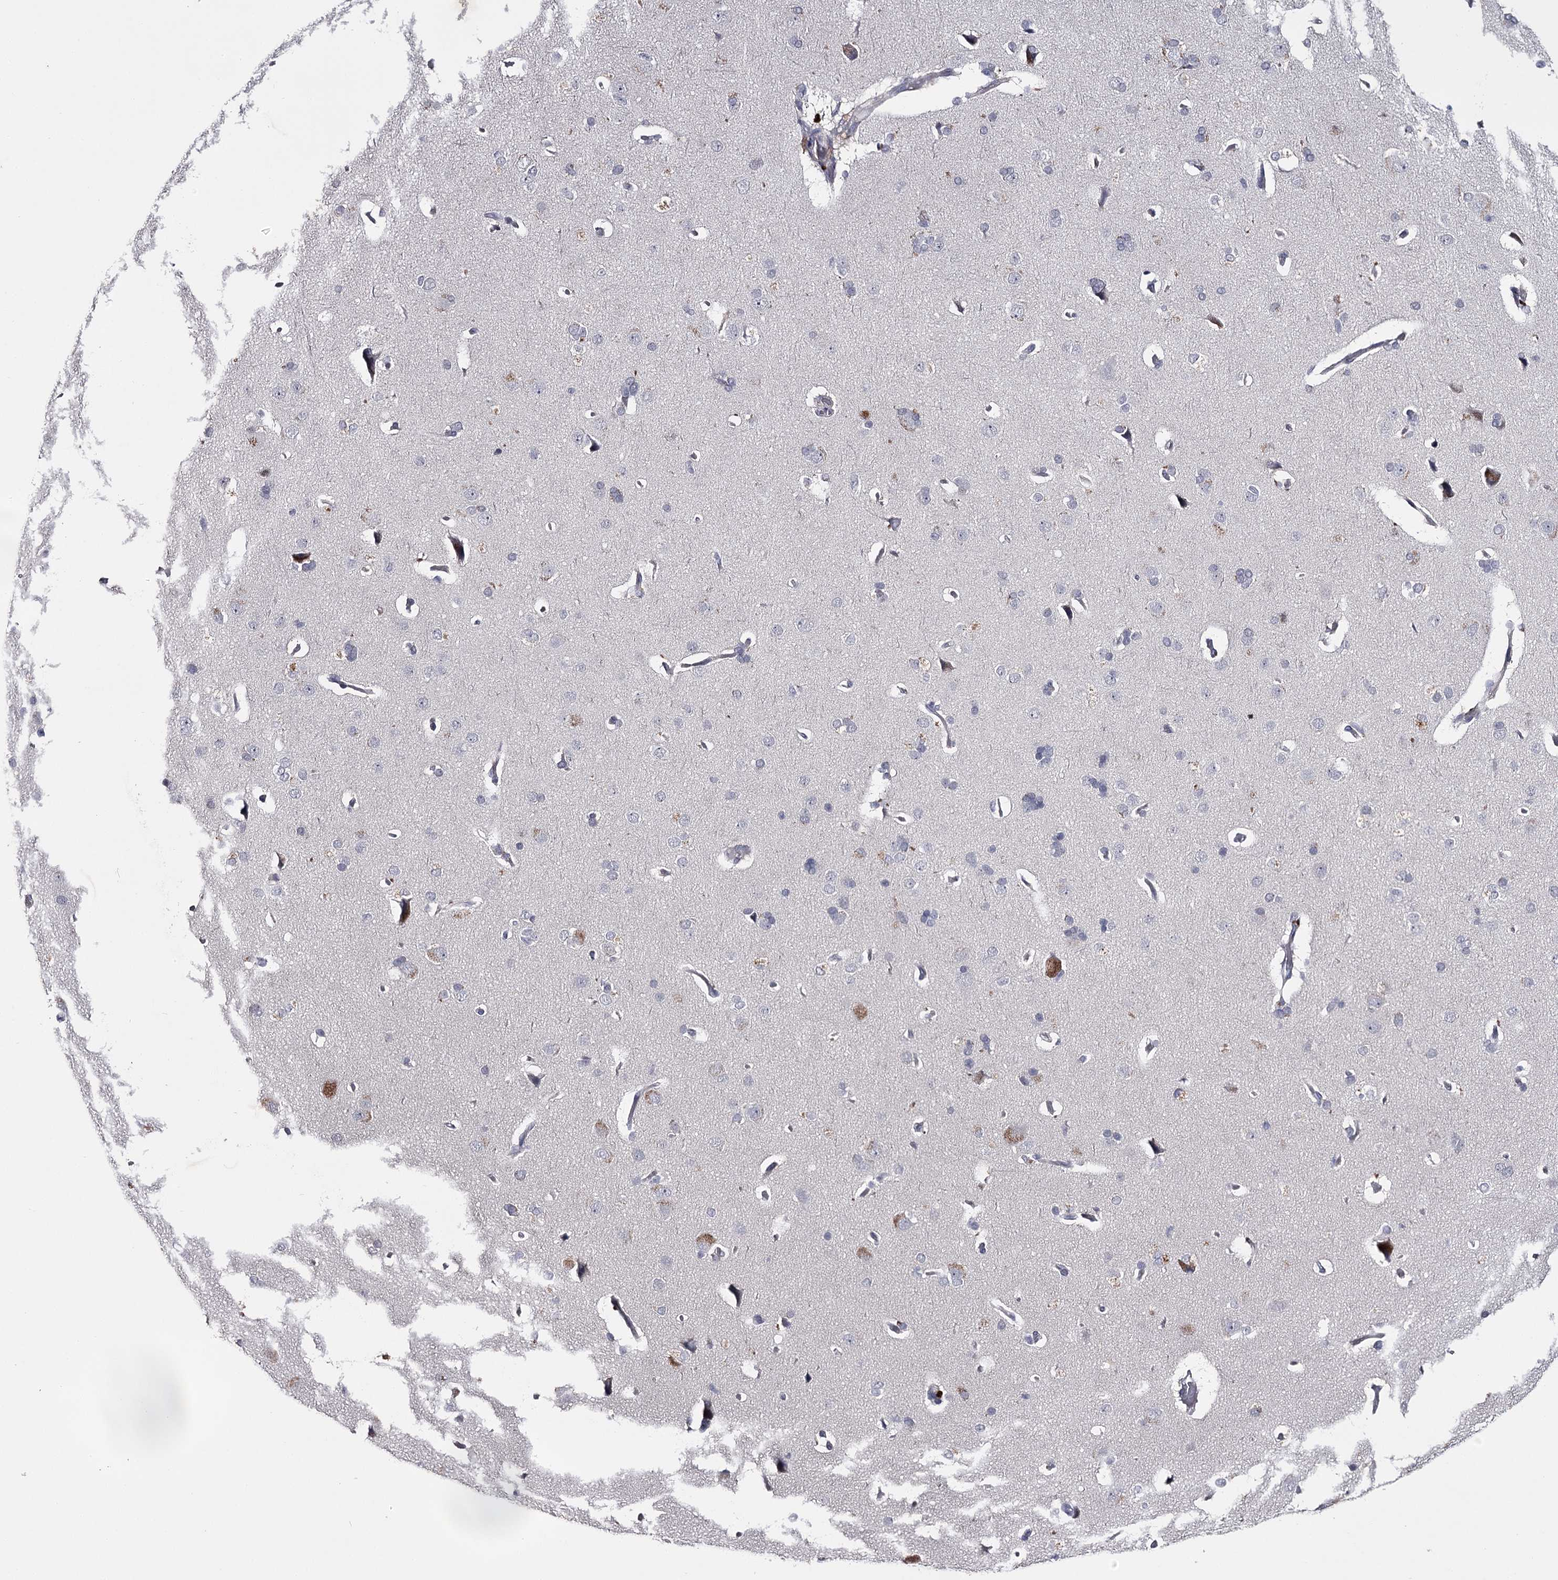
{"staining": {"intensity": "negative", "quantity": "none", "location": "none"}, "tissue": "cerebral cortex", "cell_type": "Endothelial cells", "image_type": "normal", "snomed": [{"axis": "morphology", "description": "Normal tissue, NOS"}, {"axis": "topography", "description": "Cerebral cortex"}], "caption": "This photomicrograph is of normal cerebral cortex stained with immunohistochemistry (IHC) to label a protein in brown with the nuclei are counter-stained blue. There is no expression in endothelial cells. (Immunohistochemistry, brightfield microscopy, high magnification).", "gene": "FDXACB1", "patient": {"sex": "male", "age": 62}}